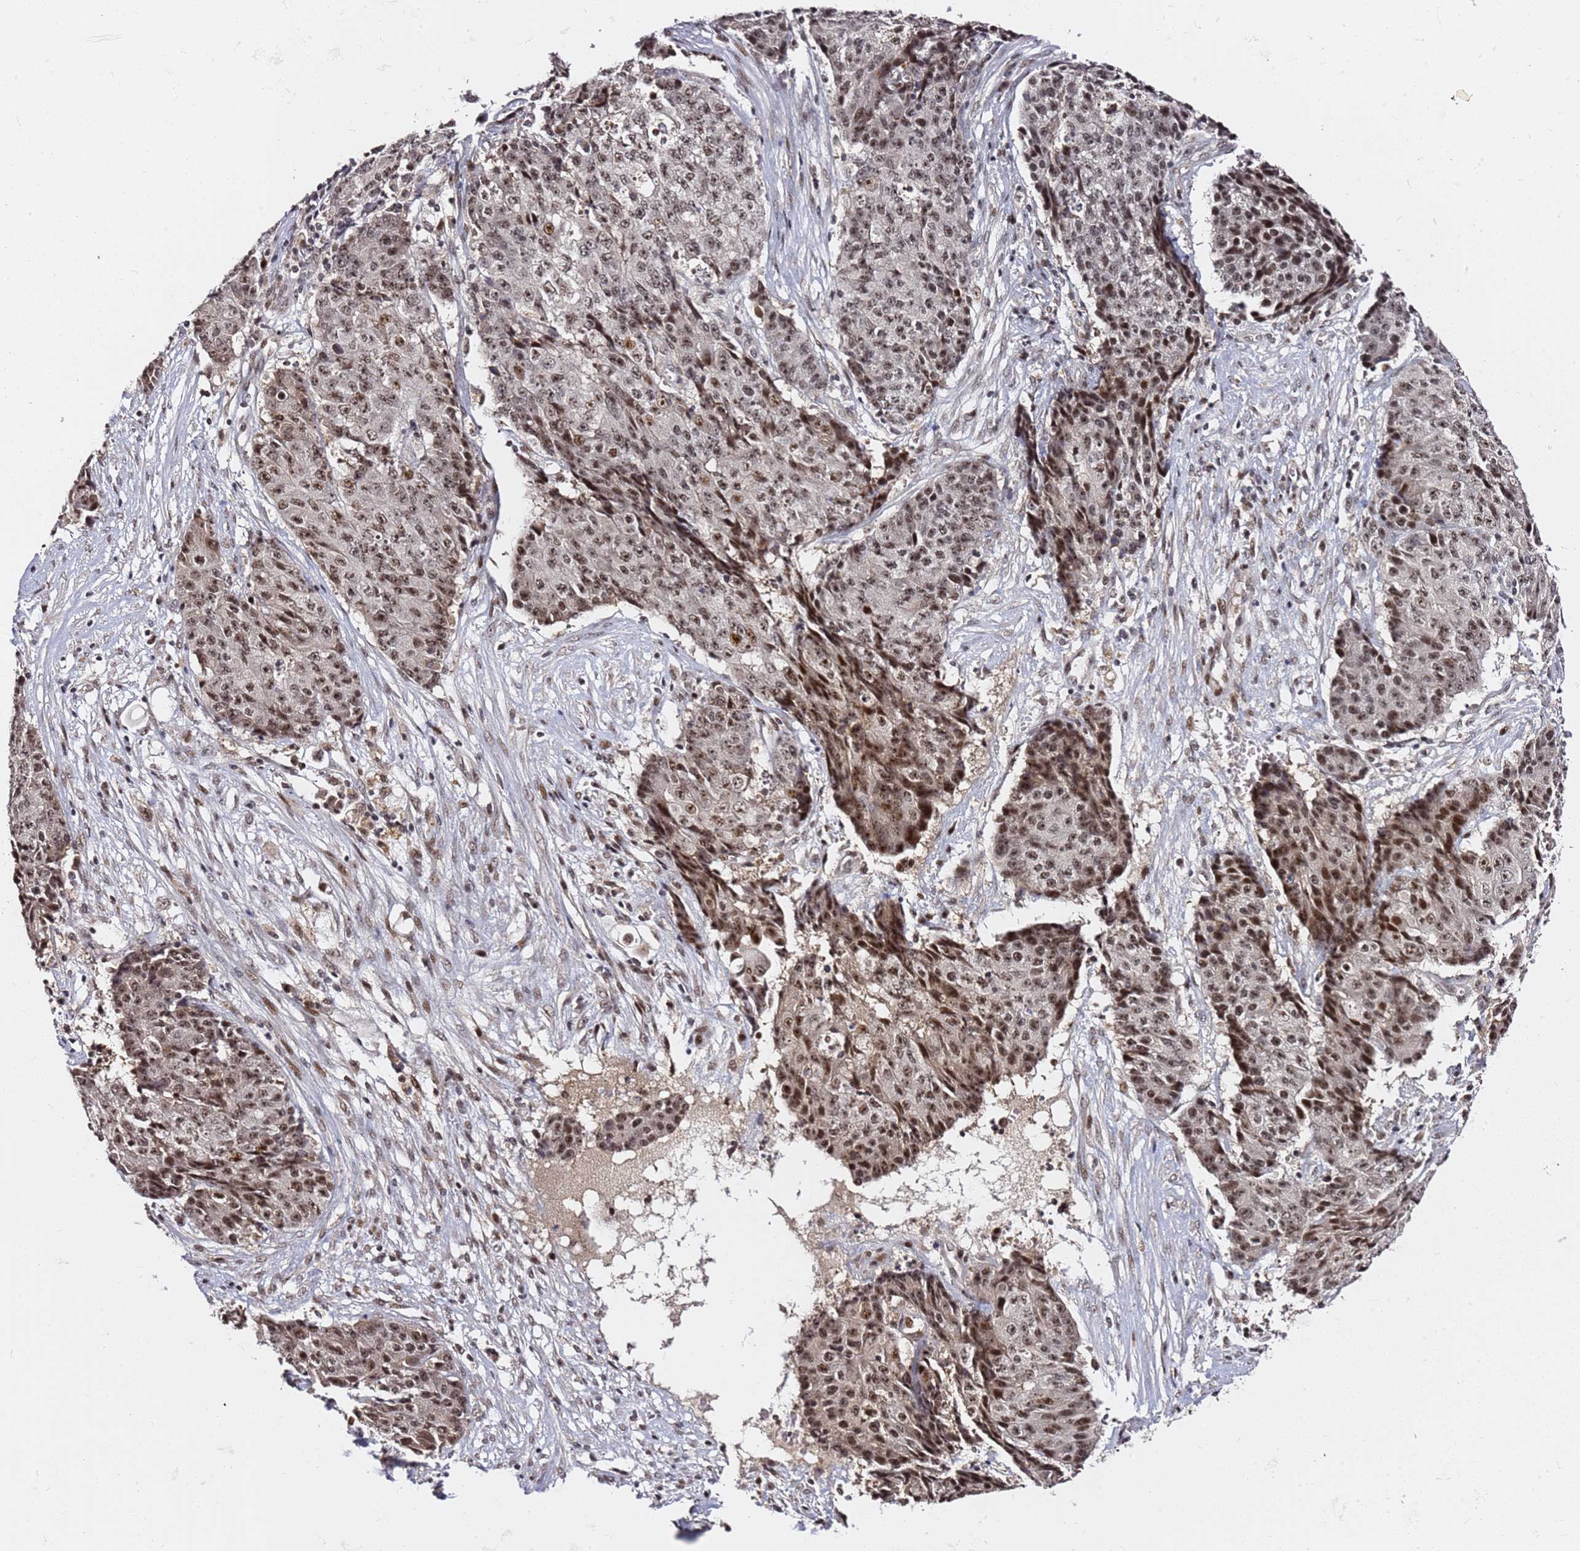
{"staining": {"intensity": "moderate", "quantity": ">75%", "location": "nuclear"}, "tissue": "ovarian cancer", "cell_type": "Tumor cells", "image_type": "cancer", "snomed": [{"axis": "morphology", "description": "Carcinoma, endometroid"}, {"axis": "topography", "description": "Ovary"}], "caption": "A brown stain labels moderate nuclear staining of a protein in human ovarian cancer (endometroid carcinoma) tumor cells. (brown staining indicates protein expression, while blue staining denotes nuclei).", "gene": "FCF1", "patient": {"sex": "female", "age": 42}}